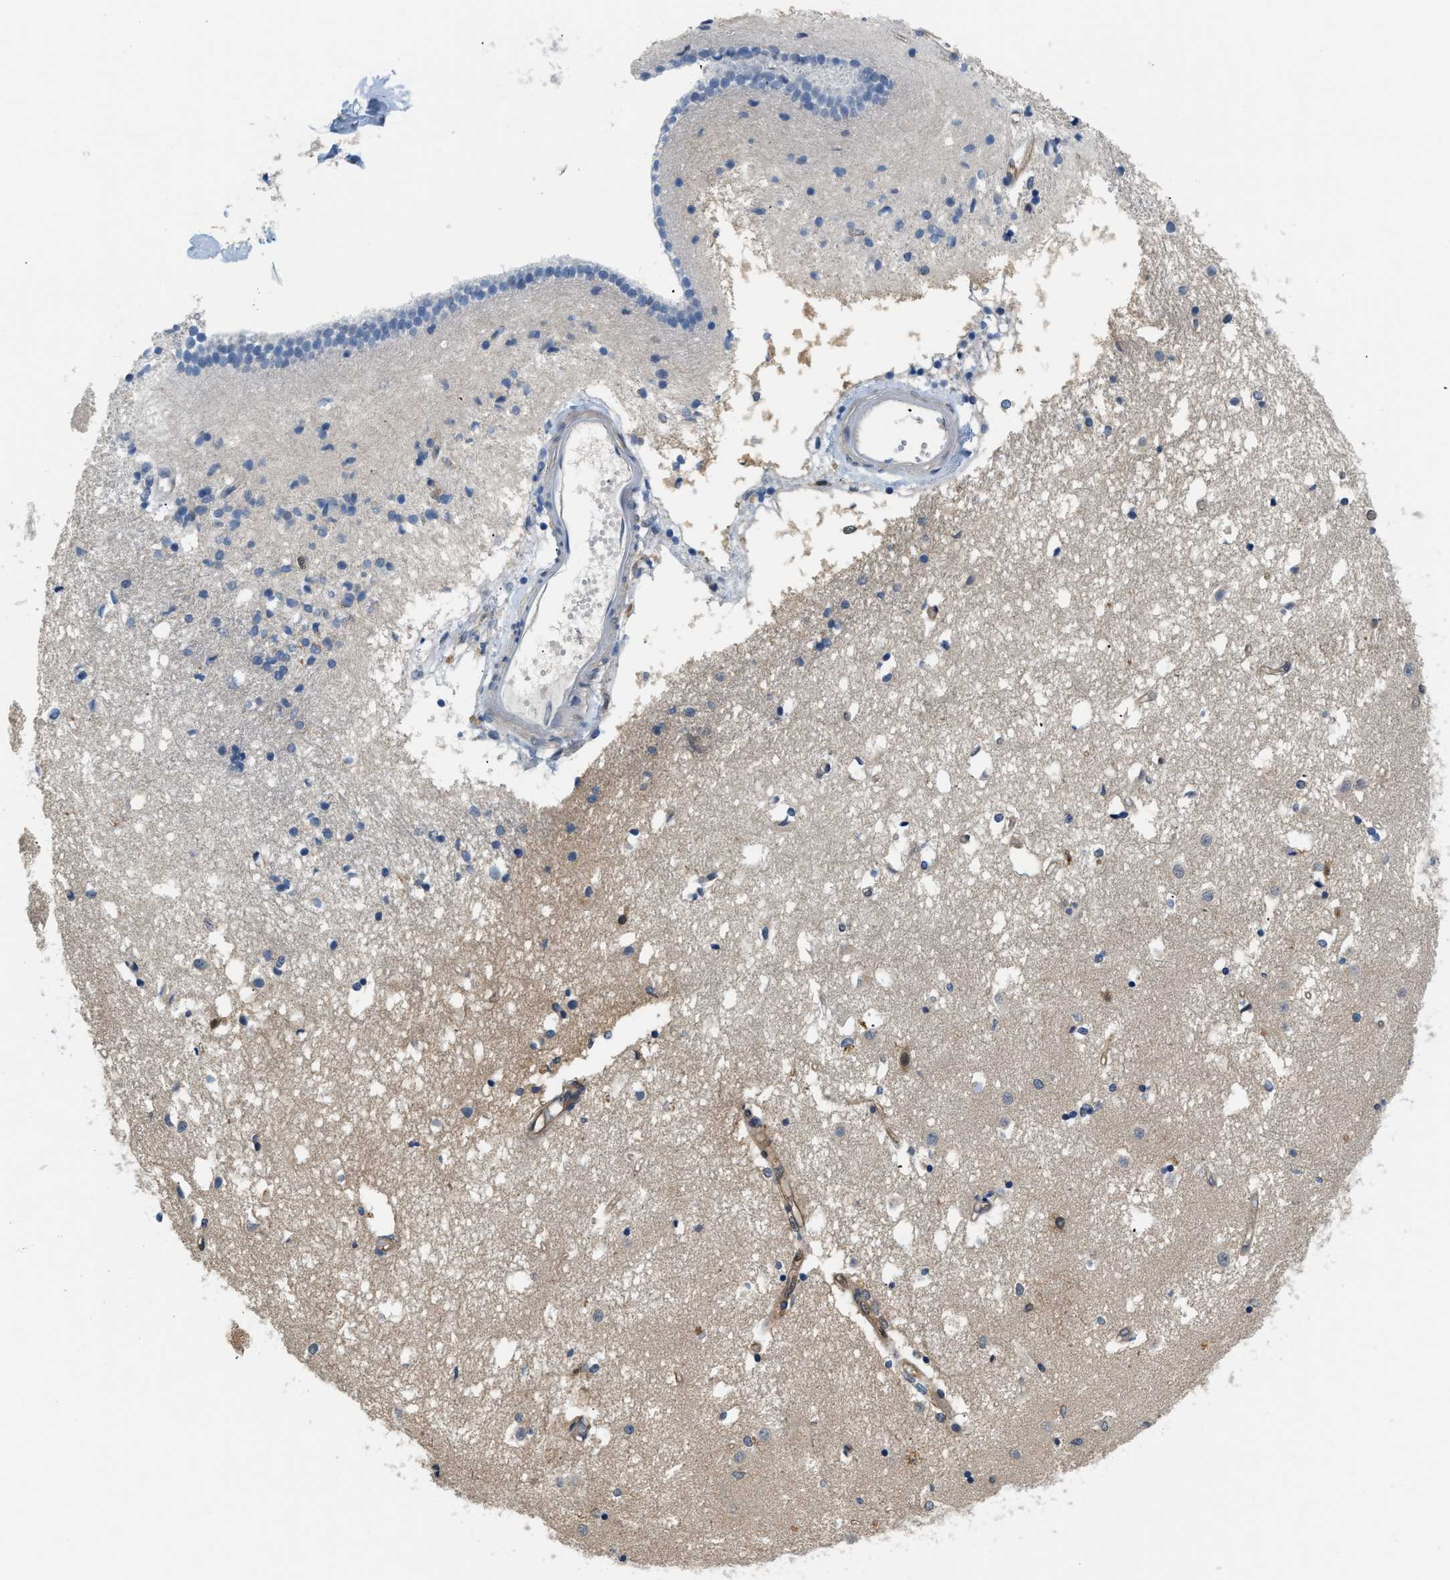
{"staining": {"intensity": "moderate", "quantity": "<25%", "location": "cytoplasmic/membranous,nuclear"}, "tissue": "caudate", "cell_type": "Glial cells", "image_type": "normal", "snomed": [{"axis": "morphology", "description": "Normal tissue, NOS"}, {"axis": "topography", "description": "Lateral ventricle wall"}], "caption": "IHC photomicrograph of normal caudate: caudate stained using IHC exhibits low levels of moderate protein expression localized specifically in the cytoplasmic/membranous,nuclear of glial cells, appearing as a cytoplasmic/membranous,nuclear brown color.", "gene": "EIF4EBP2", "patient": {"sex": "male", "age": 45}}